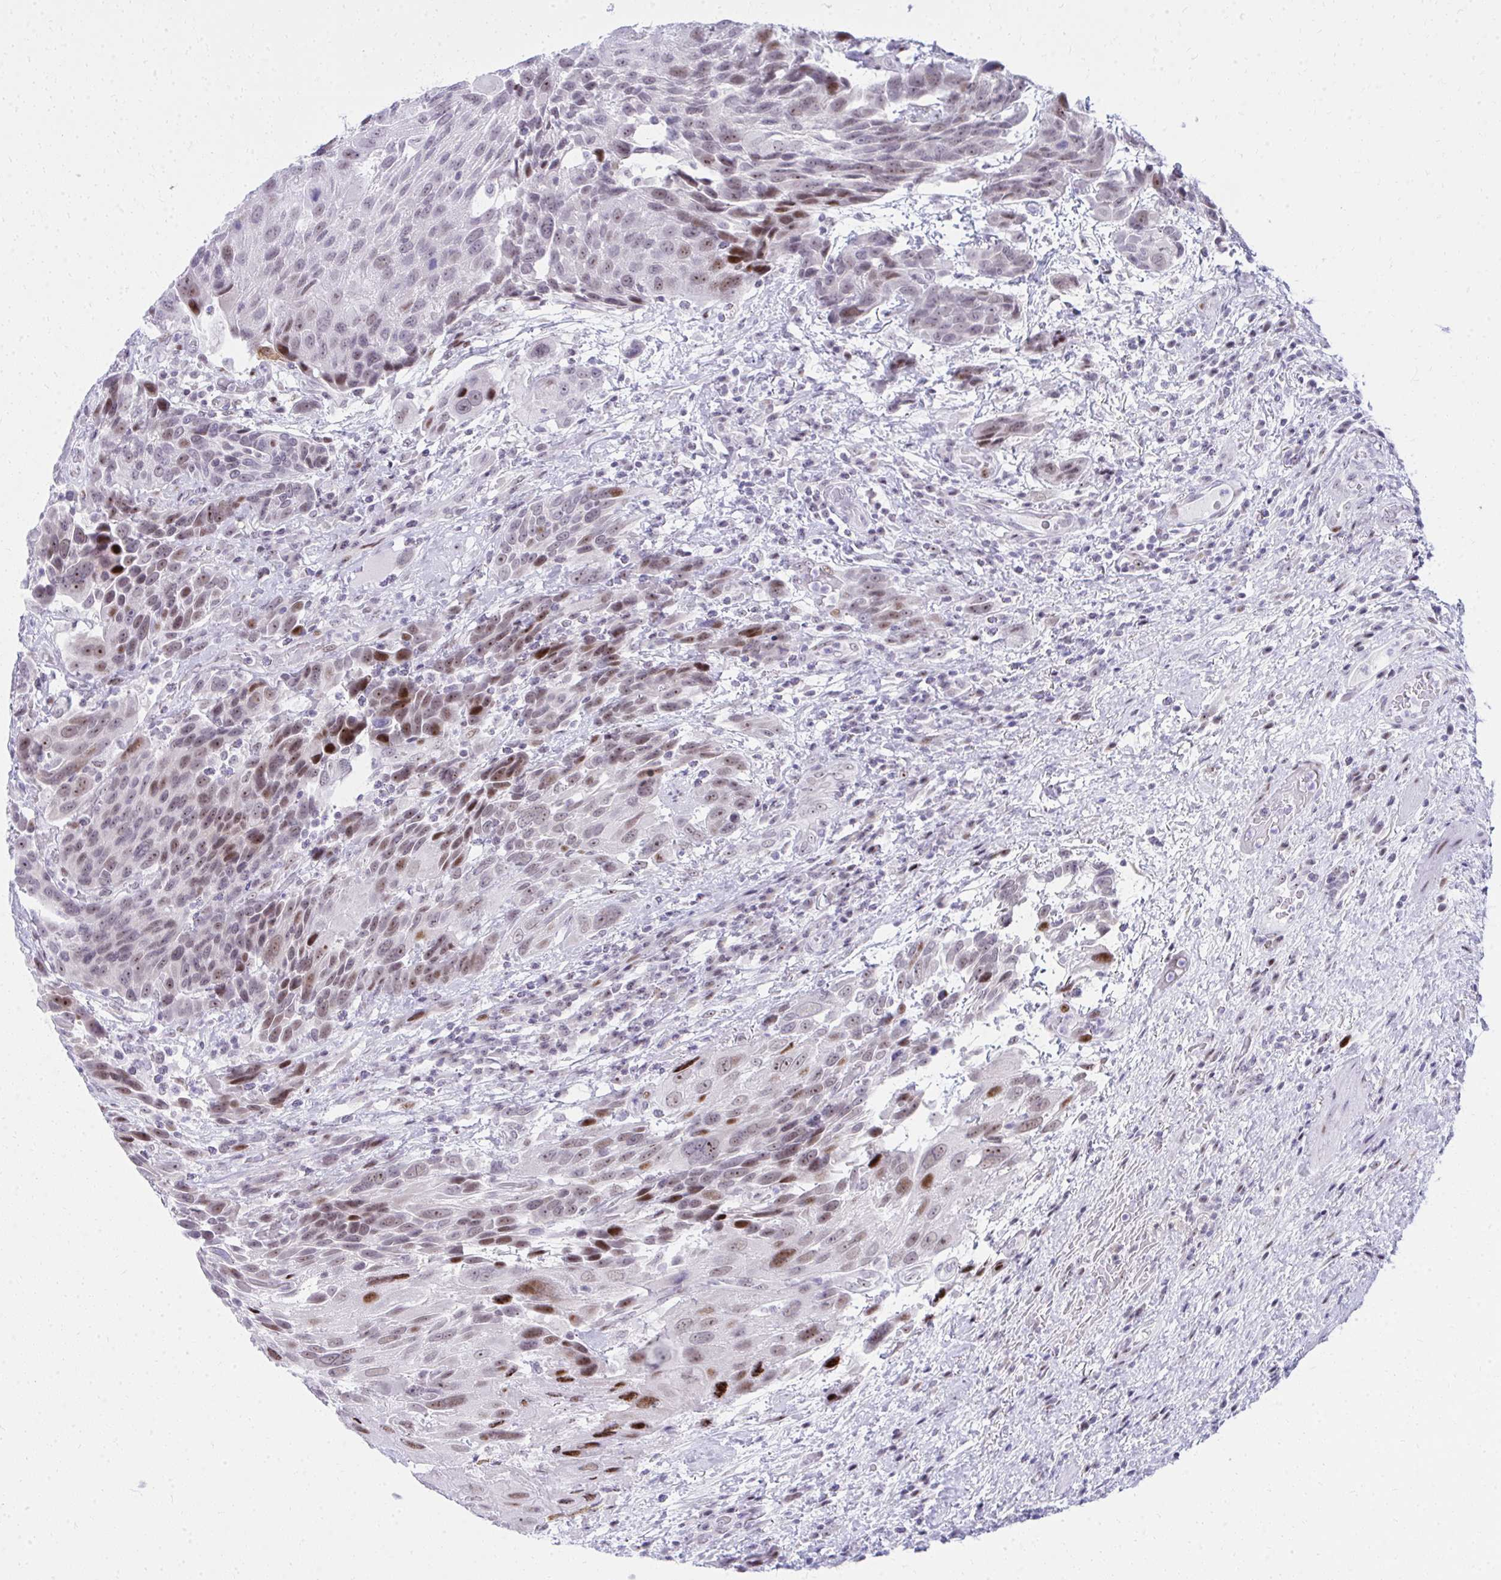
{"staining": {"intensity": "moderate", "quantity": ">75%", "location": "nuclear"}, "tissue": "urothelial cancer", "cell_type": "Tumor cells", "image_type": "cancer", "snomed": [{"axis": "morphology", "description": "Urothelial carcinoma, High grade"}, {"axis": "topography", "description": "Urinary bladder"}], "caption": "A brown stain shows moderate nuclear expression of a protein in human high-grade urothelial carcinoma tumor cells.", "gene": "GLDN", "patient": {"sex": "female", "age": 70}}